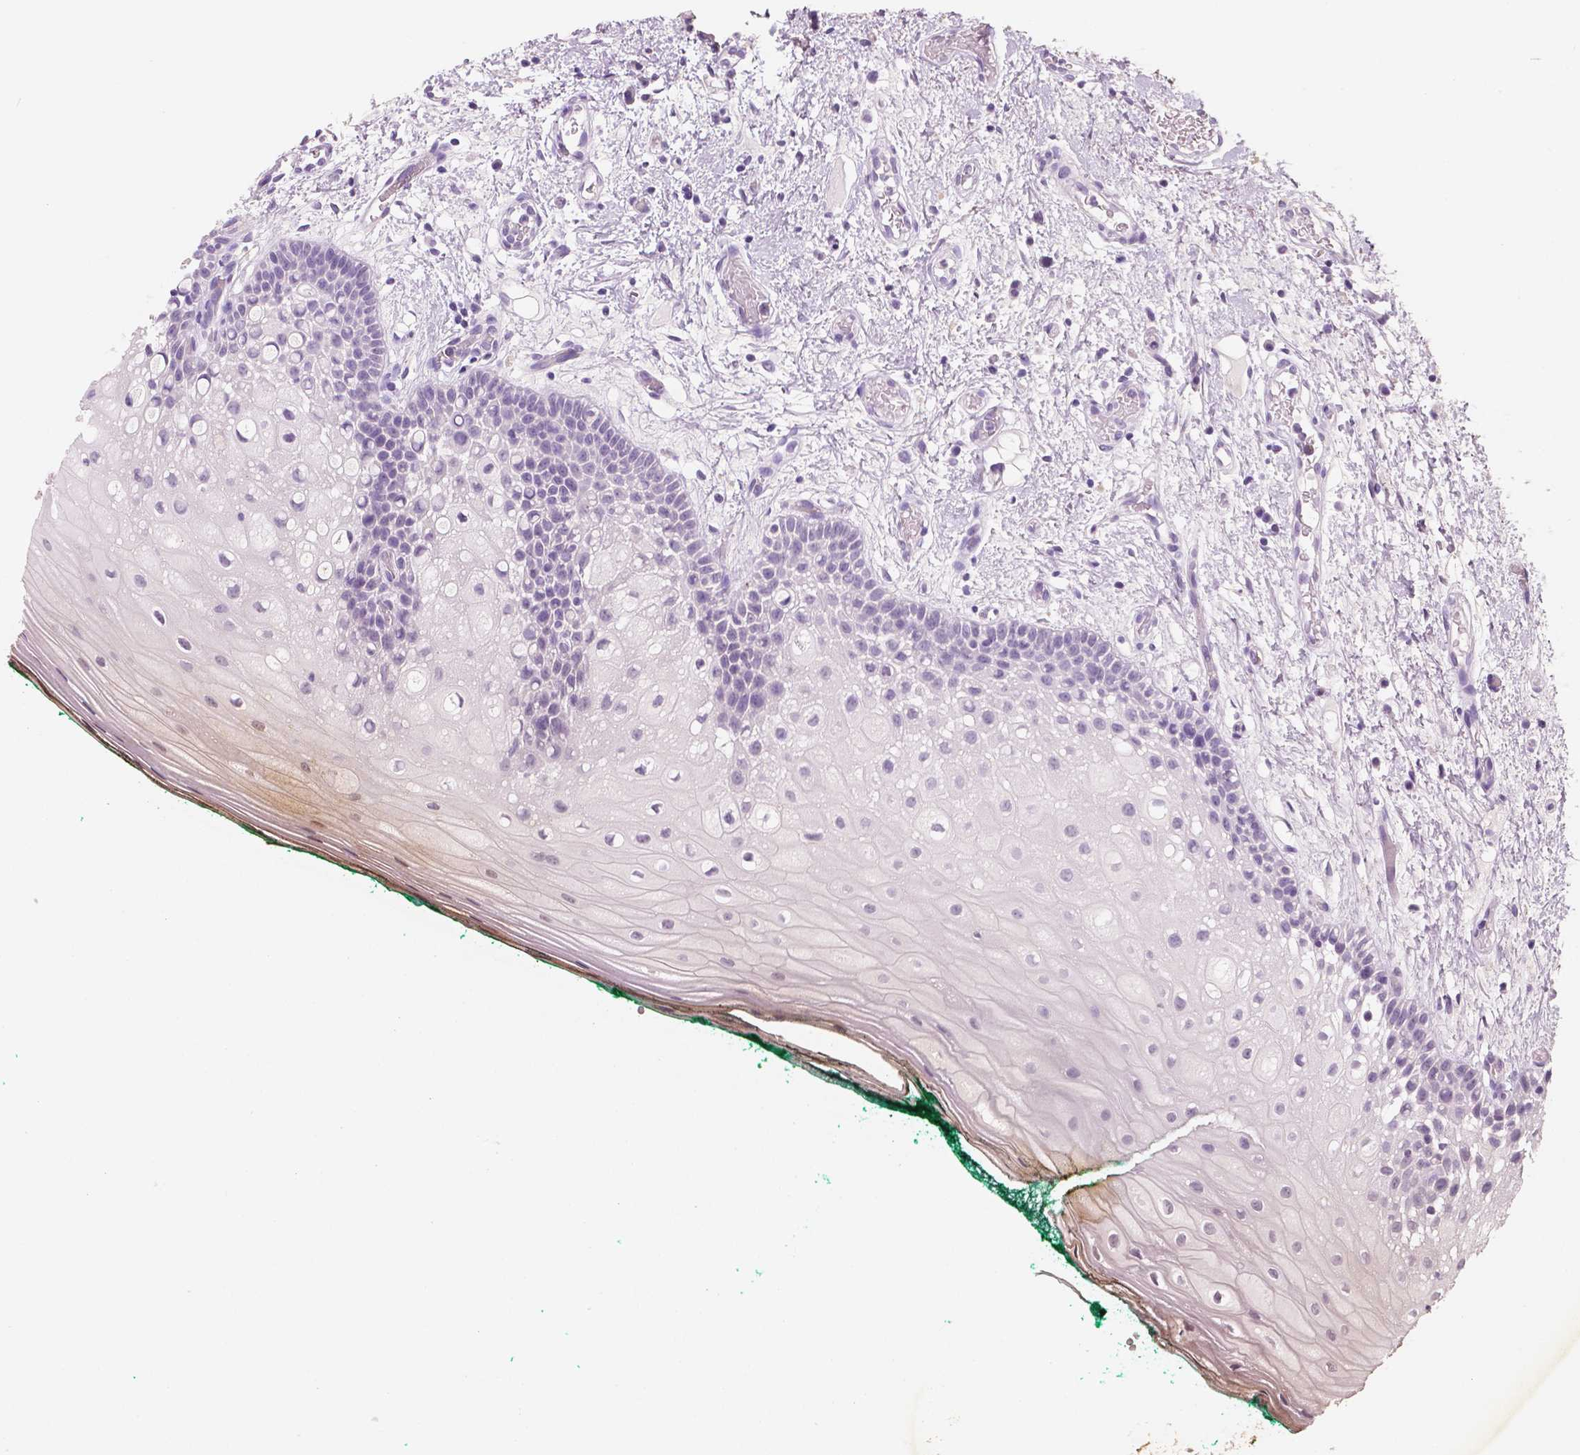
{"staining": {"intensity": "negative", "quantity": "none", "location": "none"}, "tissue": "oral mucosa", "cell_type": "Squamous epithelial cells", "image_type": "normal", "snomed": [{"axis": "morphology", "description": "Normal tissue, NOS"}, {"axis": "topography", "description": "Oral tissue"}], "caption": "Immunohistochemistry histopathology image of benign oral mucosa: human oral mucosa stained with DAB reveals no significant protein staining in squamous epithelial cells.", "gene": "NECAB1", "patient": {"sex": "female", "age": 83}}